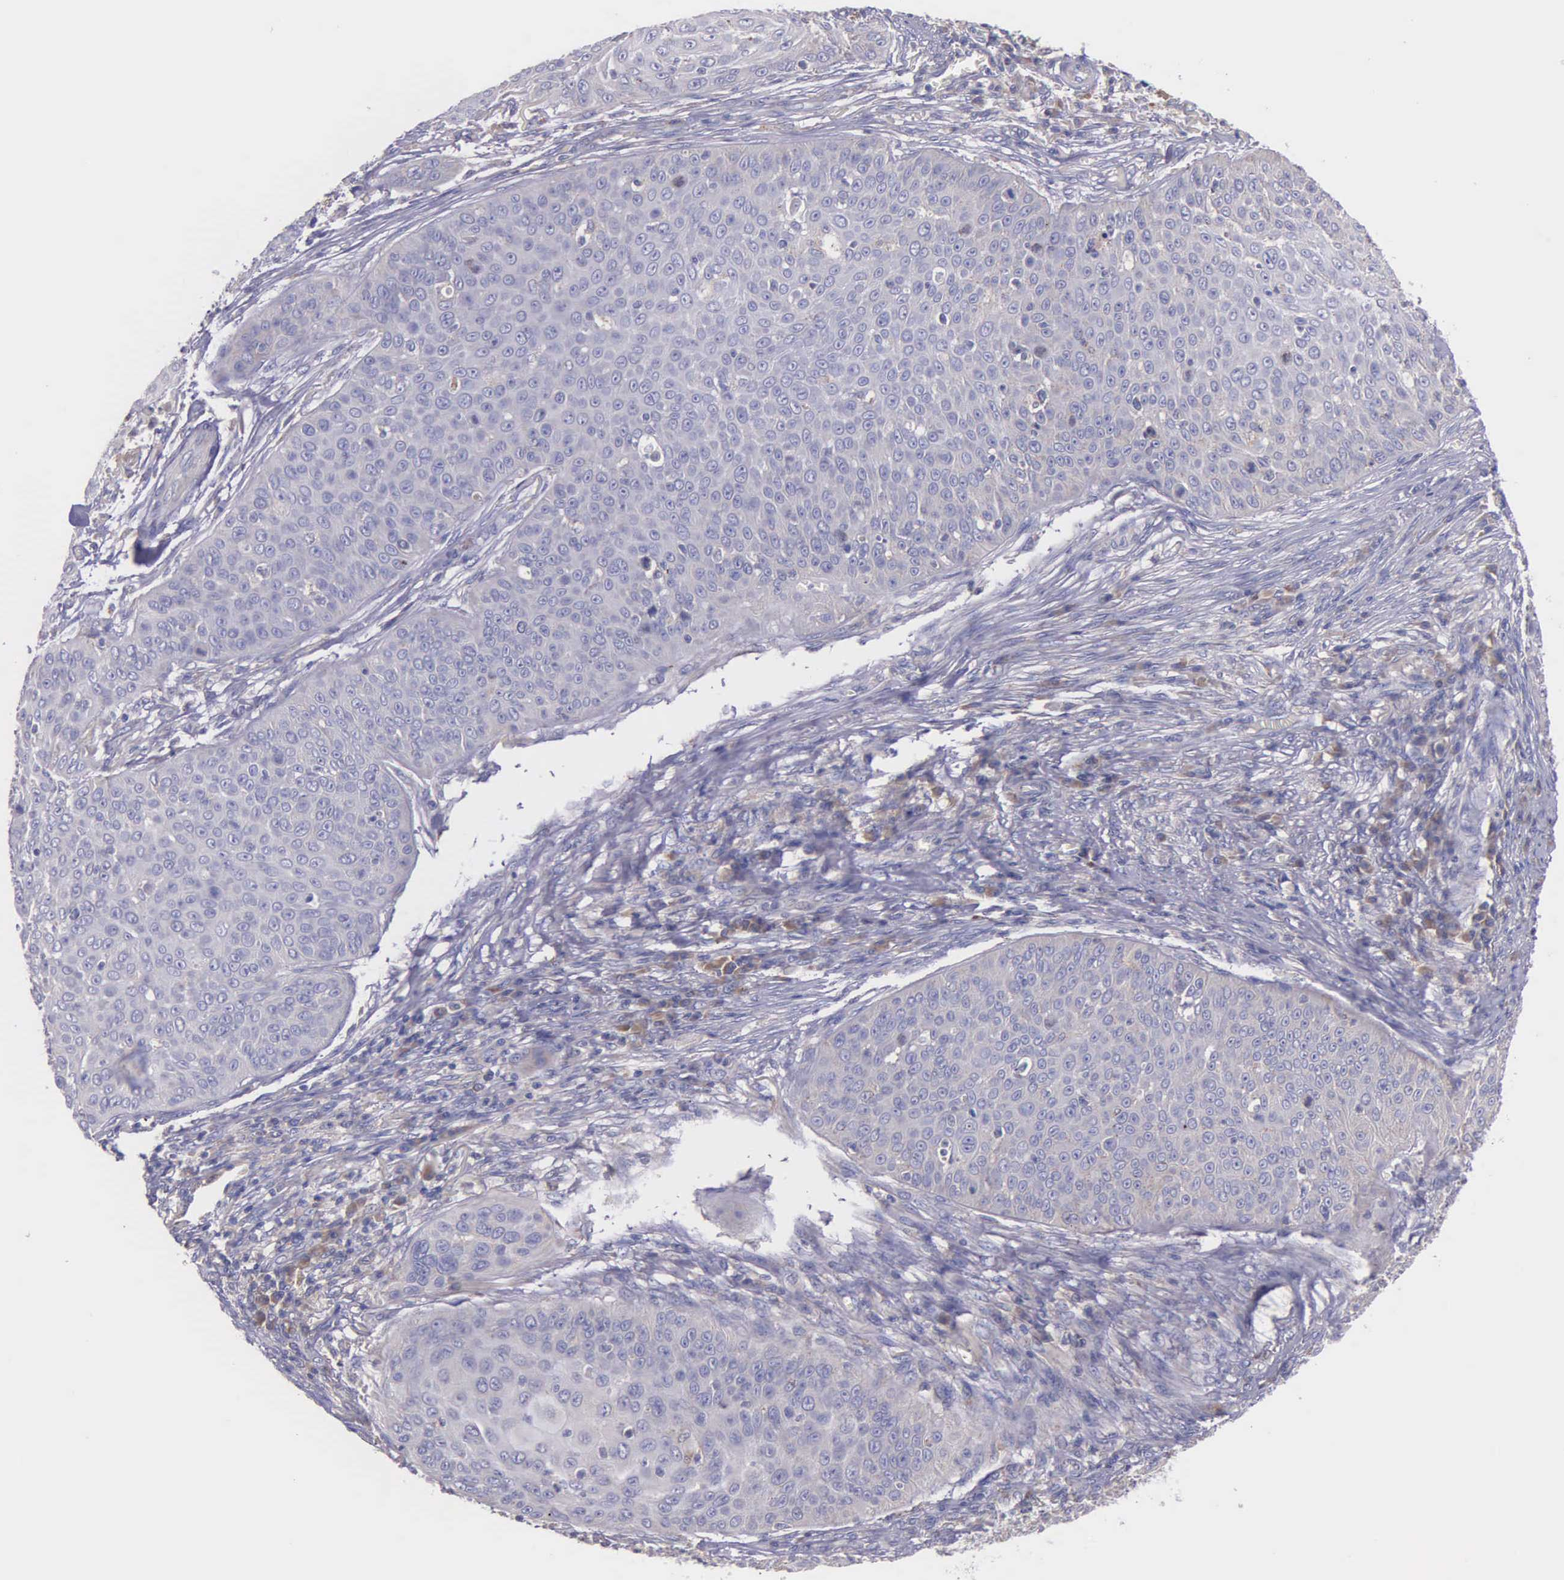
{"staining": {"intensity": "negative", "quantity": "none", "location": "none"}, "tissue": "skin cancer", "cell_type": "Tumor cells", "image_type": "cancer", "snomed": [{"axis": "morphology", "description": "Squamous cell carcinoma, NOS"}, {"axis": "topography", "description": "Skin"}], "caption": "The immunohistochemistry histopathology image has no significant expression in tumor cells of squamous cell carcinoma (skin) tissue. Nuclei are stained in blue.", "gene": "MIA2", "patient": {"sex": "male", "age": 82}}